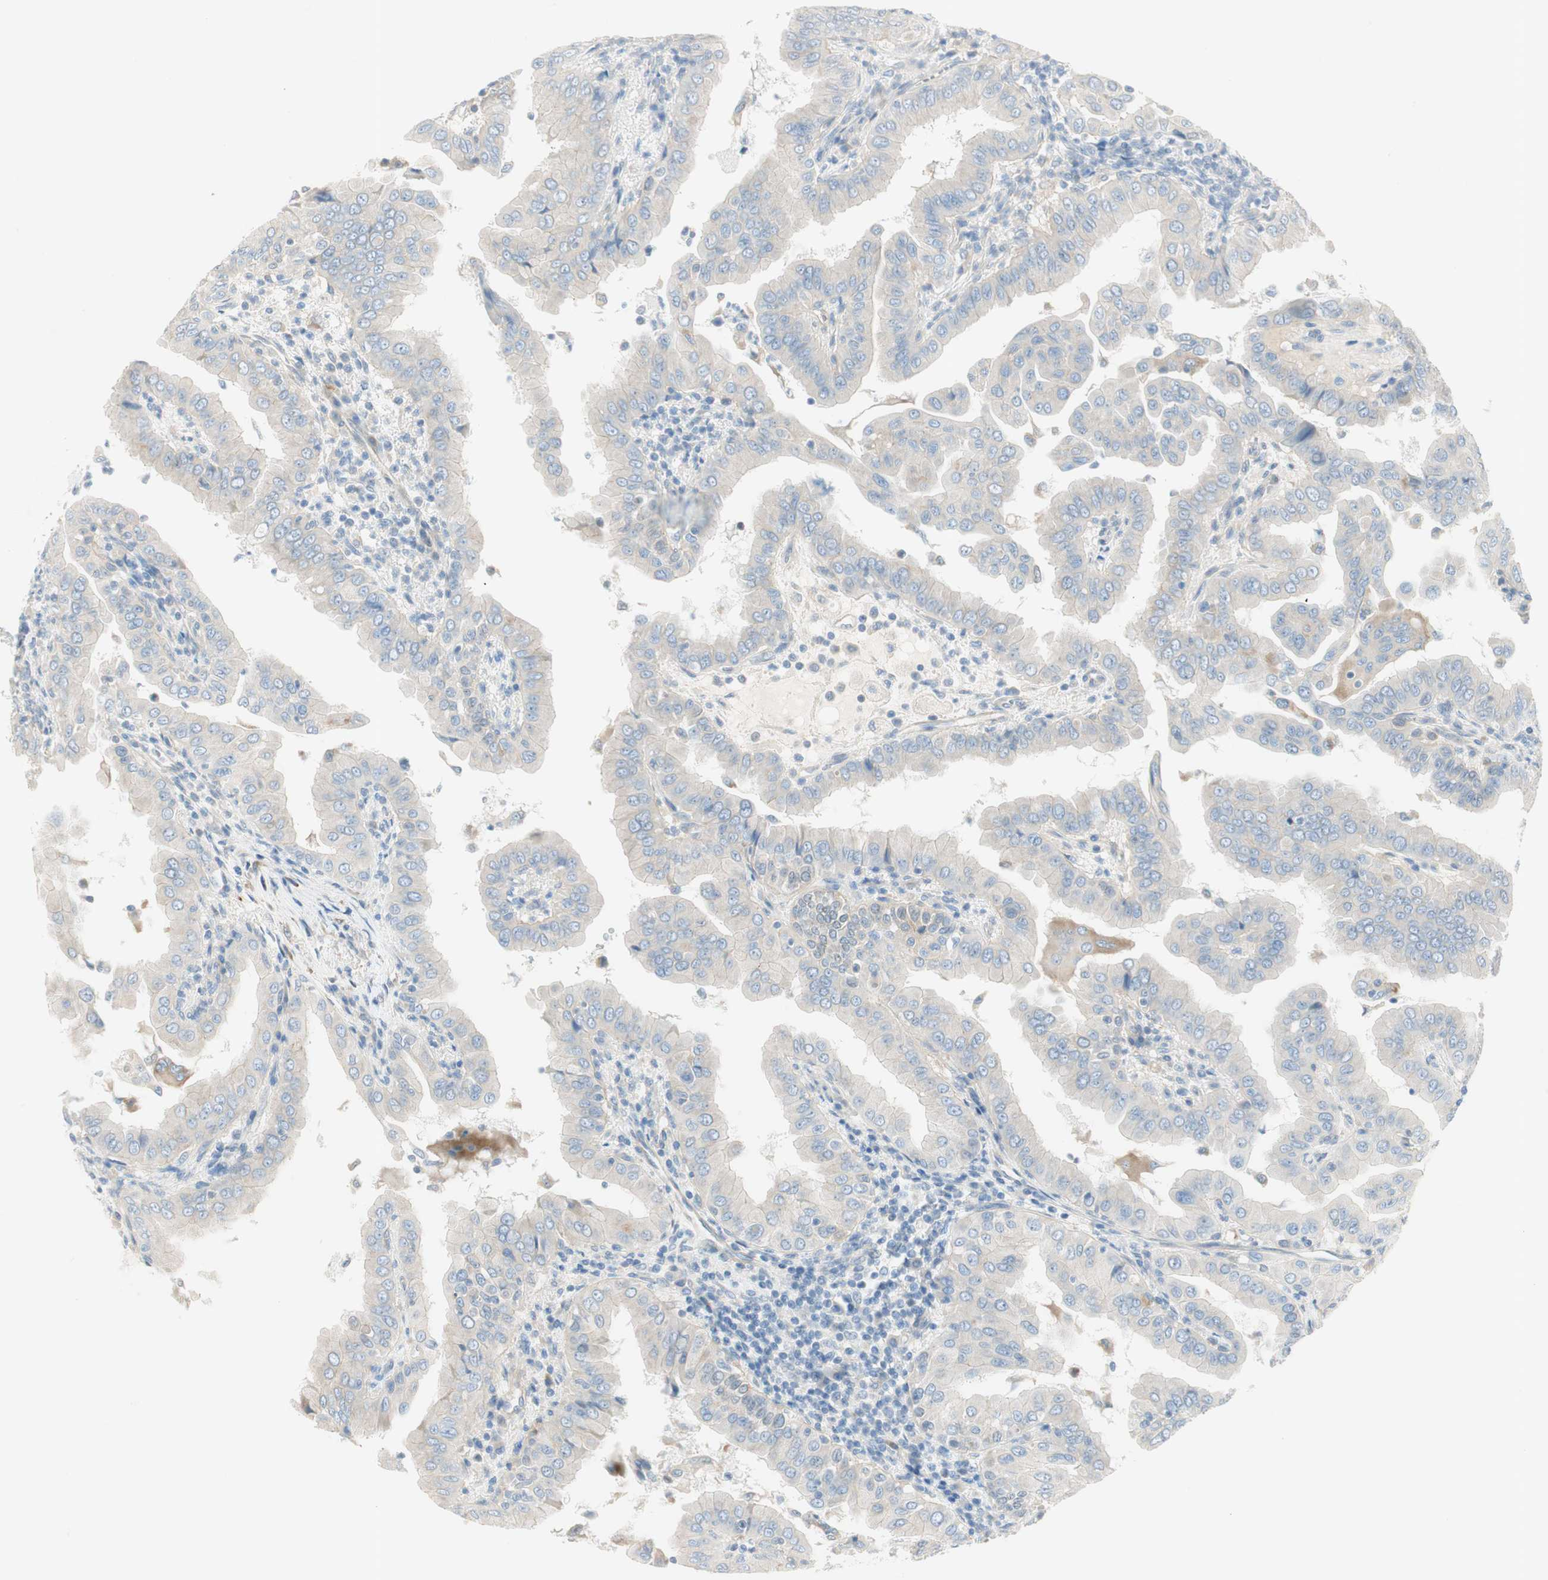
{"staining": {"intensity": "negative", "quantity": "none", "location": "none"}, "tissue": "thyroid cancer", "cell_type": "Tumor cells", "image_type": "cancer", "snomed": [{"axis": "morphology", "description": "Papillary adenocarcinoma, NOS"}, {"axis": "topography", "description": "Thyroid gland"}], "caption": "A photomicrograph of human thyroid cancer (papillary adenocarcinoma) is negative for staining in tumor cells.", "gene": "CDK3", "patient": {"sex": "male", "age": 33}}